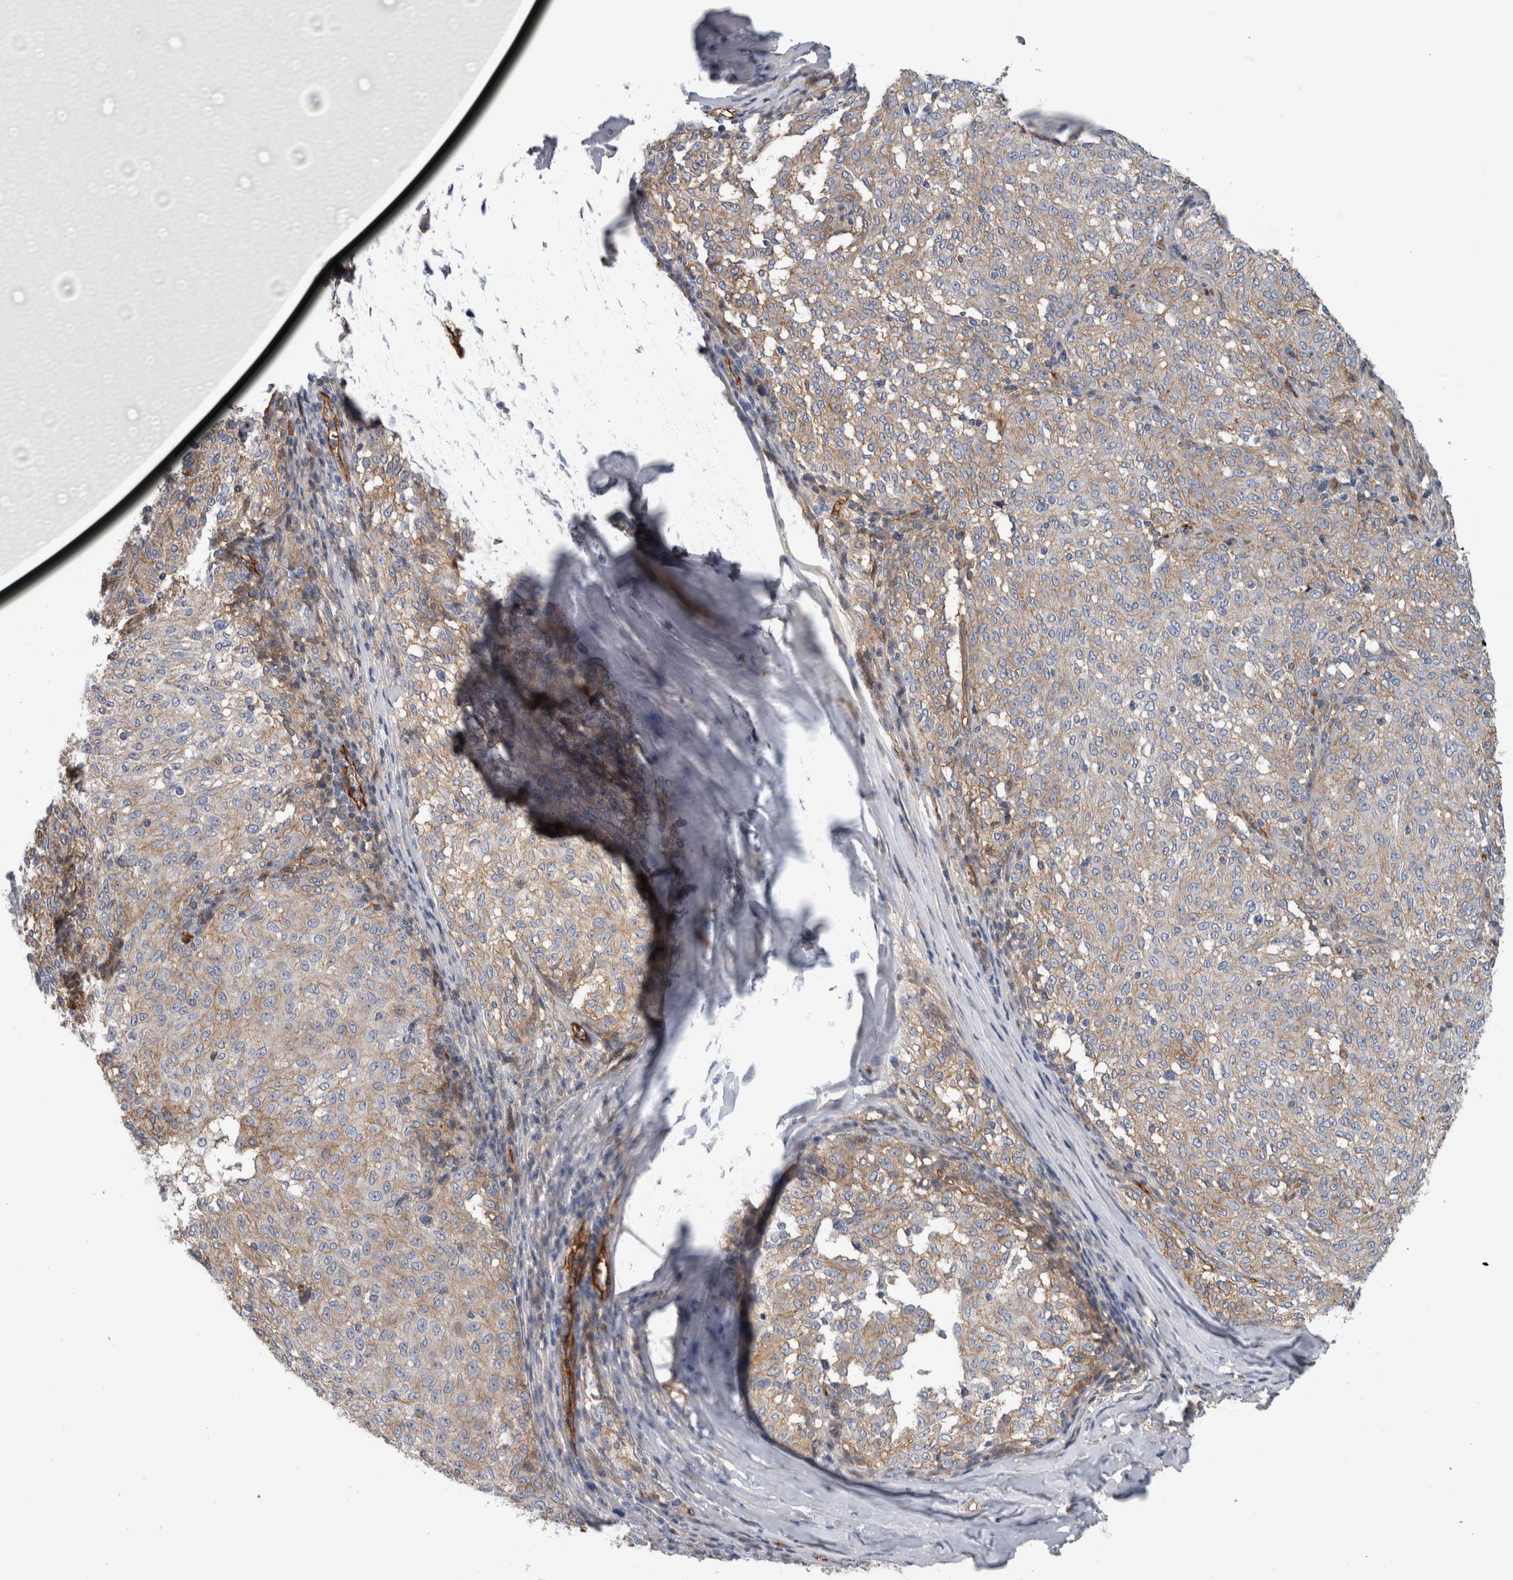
{"staining": {"intensity": "negative", "quantity": "none", "location": "none"}, "tissue": "melanoma", "cell_type": "Tumor cells", "image_type": "cancer", "snomed": [{"axis": "morphology", "description": "Malignant melanoma, NOS"}, {"axis": "topography", "description": "Skin"}], "caption": "The IHC micrograph has no significant staining in tumor cells of melanoma tissue.", "gene": "CD59", "patient": {"sex": "female", "age": 72}}